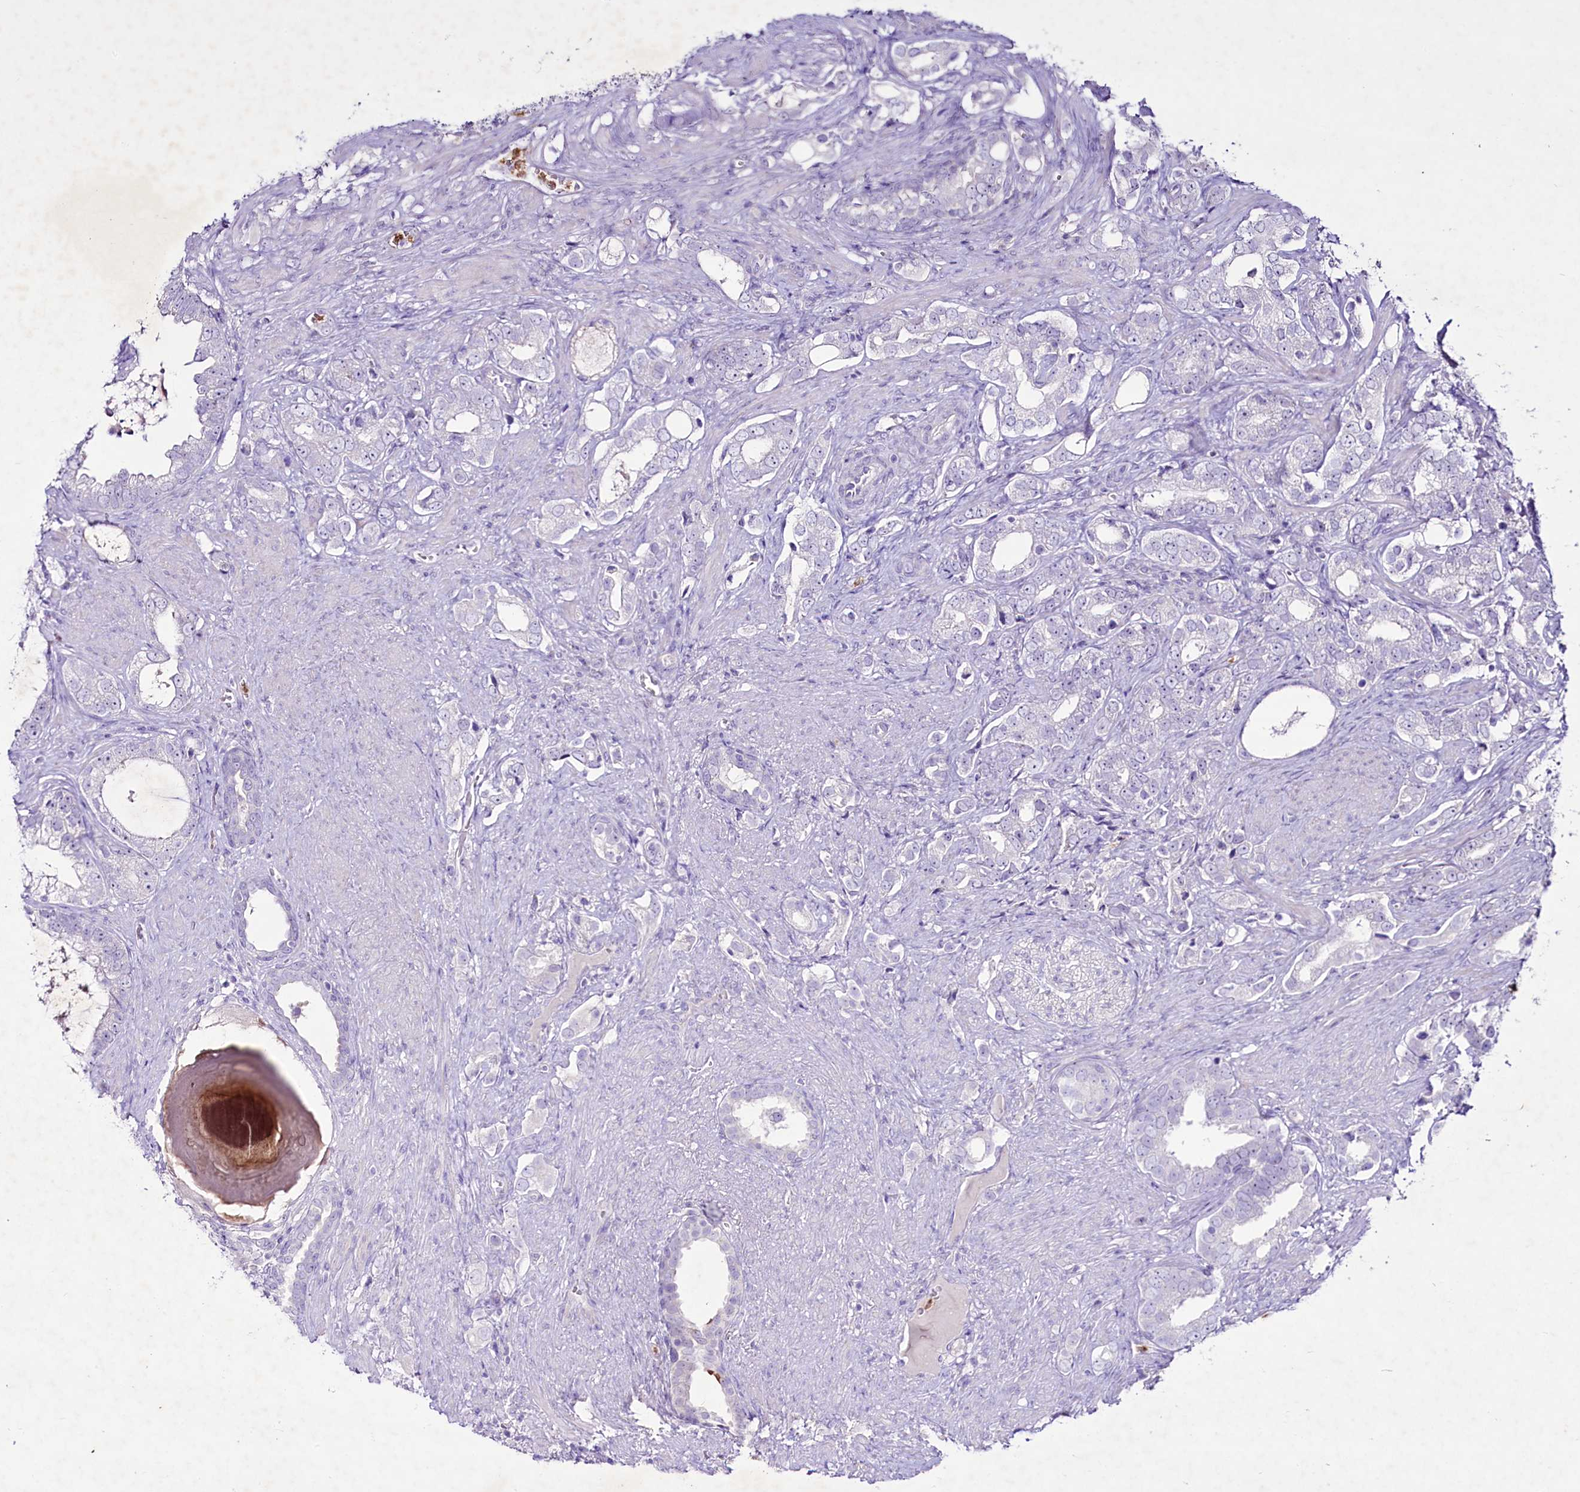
{"staining": {"intensity": "negative", "quantity": "none", "location": "none"}, "tissue": "prostate cancer", "cell_type": "Tumor cells", "image_type": "cancer", "snomed": [{"axis": "morphology", "description": "Adenocarcinoma, High grade"}, {"axis": "topography", "description": "Prostate"}], "caption": "Tumor cells are negative for protein expression in human prostate cancer (adenocarcinoma (high-grade)). Nuclei are stained in blue.", "gene": "FAM209B", "patient": {"sex": "male", "age": 67}}